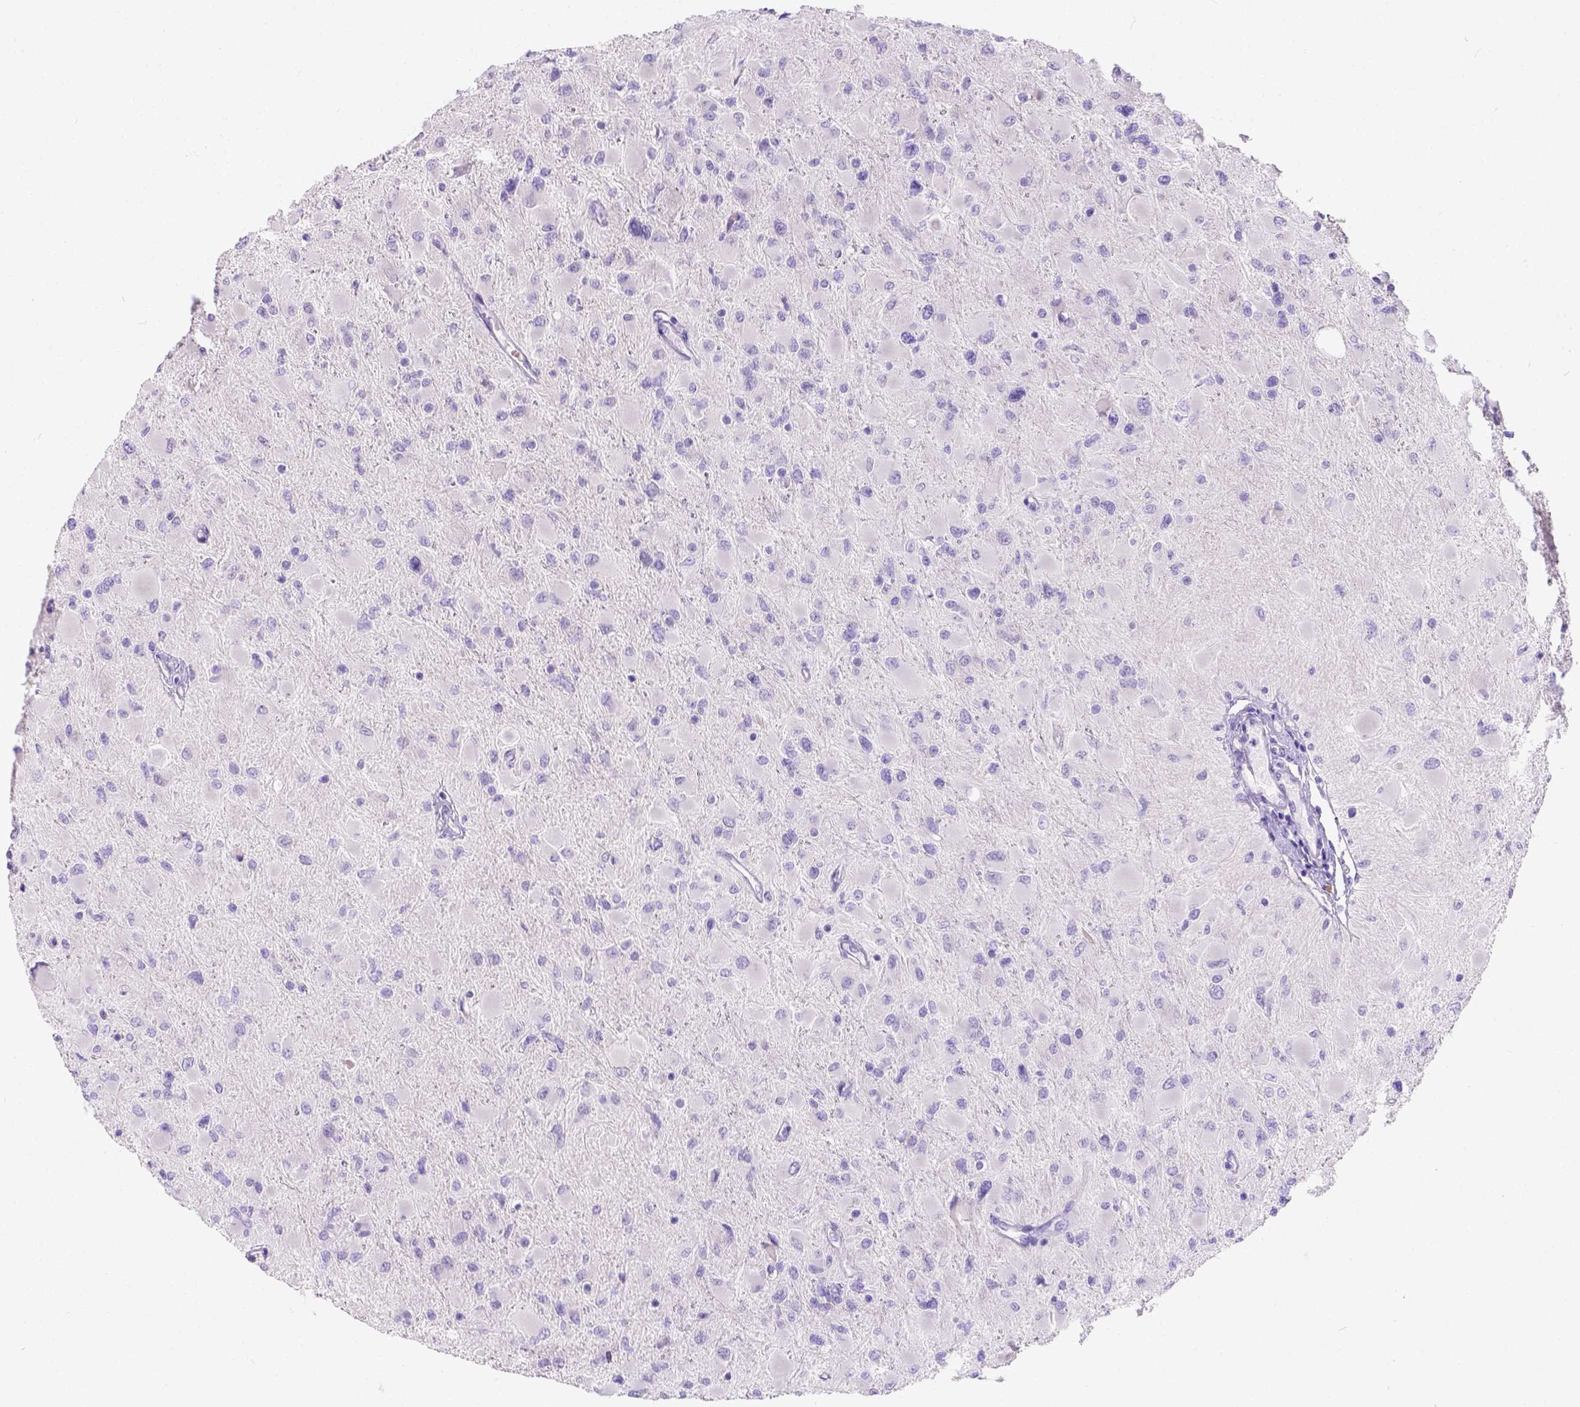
{"staining": {"intensity": "negative", "quantity": "none", "location": "none"}, "tissue": "glioma", "cell_type": "Tumor cells", "image_type": "cancer", "snomed": [{"axis": "morphology", "description": "Glioma, malignant, High grade"}, {"axis": "topography", "description": "Cerebral cortex"}], "caption": "IHC image of human malignant glioma (high-grade) stained for a protein (brown), which demonstrates no positivity in tumor cells.", "gene": "PHF7", "patient": {"sex": "female", "age": 36}}